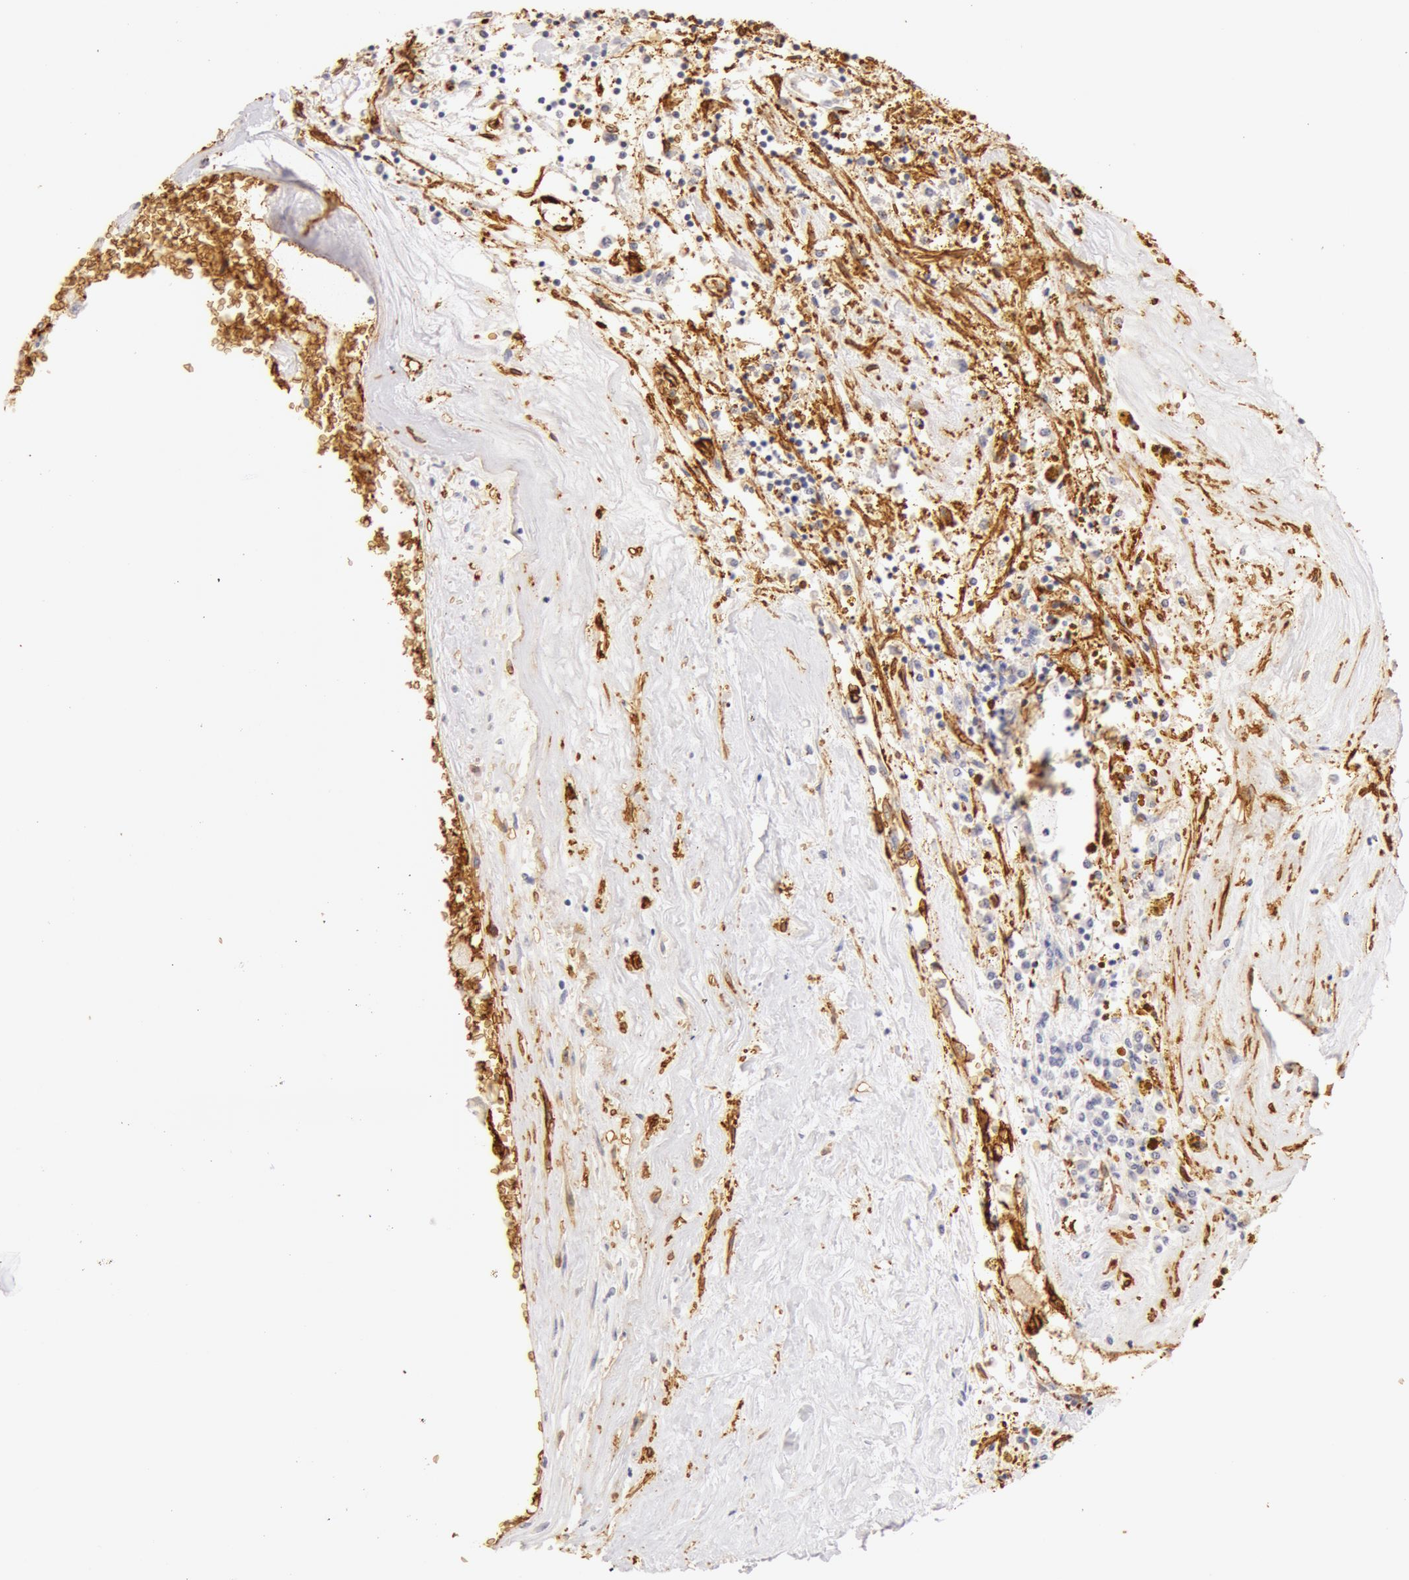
{"staining": {"intensity": "moderate", "quantity": "25%-75%", "location": "cytoplasmic/membranous"}, "tissue": "renal cancer", "cell_type": "Tumor cells", "image_type": "cancer", "snomed": [{"axis": "morphology", "description": "Adenocarcinoma, NOS"}, {"axis": "topography", "description": "Kidney"}], "caption": "Protein staining of renal adenocarcinoma tissue reveals moderate cytoplasmic/membranous expression in approximately 25%-75% of tumor cells.", "gene": "AQP1", "patient": {"sex": "male", "age": 78}}